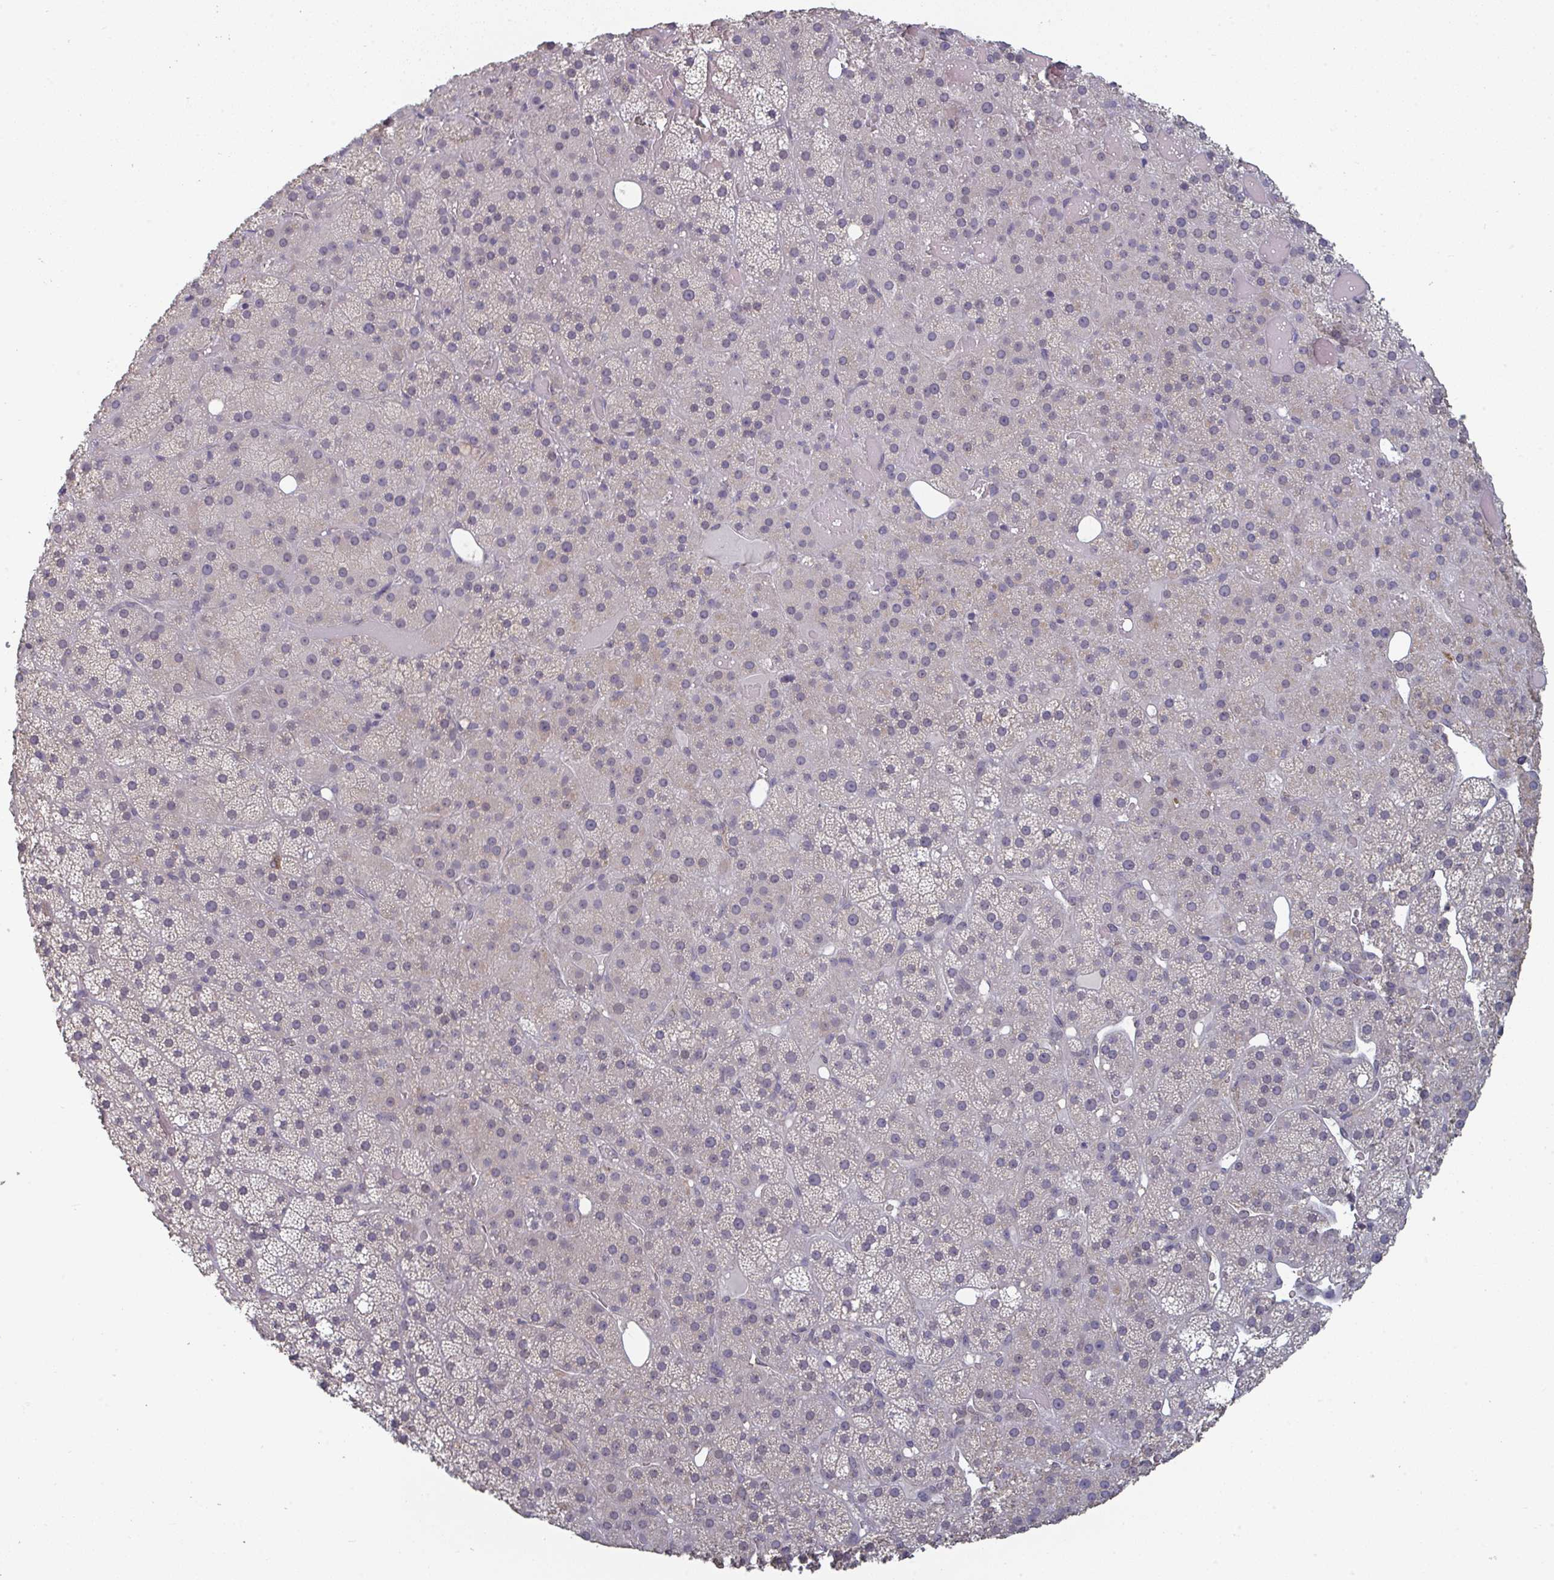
{"staining": {"intensity": "weak", "quantity": "<25%", "location": "cytoplasmic/membranous"}, "tissue": "adrenal gland", "cell_type": "Glandular cells", "image_type": "normal", "snomed": [{"axis": "morphology", "description": "Normal tissue, NOS"}, {"axis": "topography", "description": "Adrenal gland"}], "caption": "Glandular cells are negative for brown protein staining in benign adrenal gland. (DAB immunohistochemistry, high magnification).", "gene": "LIX1", "patient": {"sex": "male", "age": 53}}